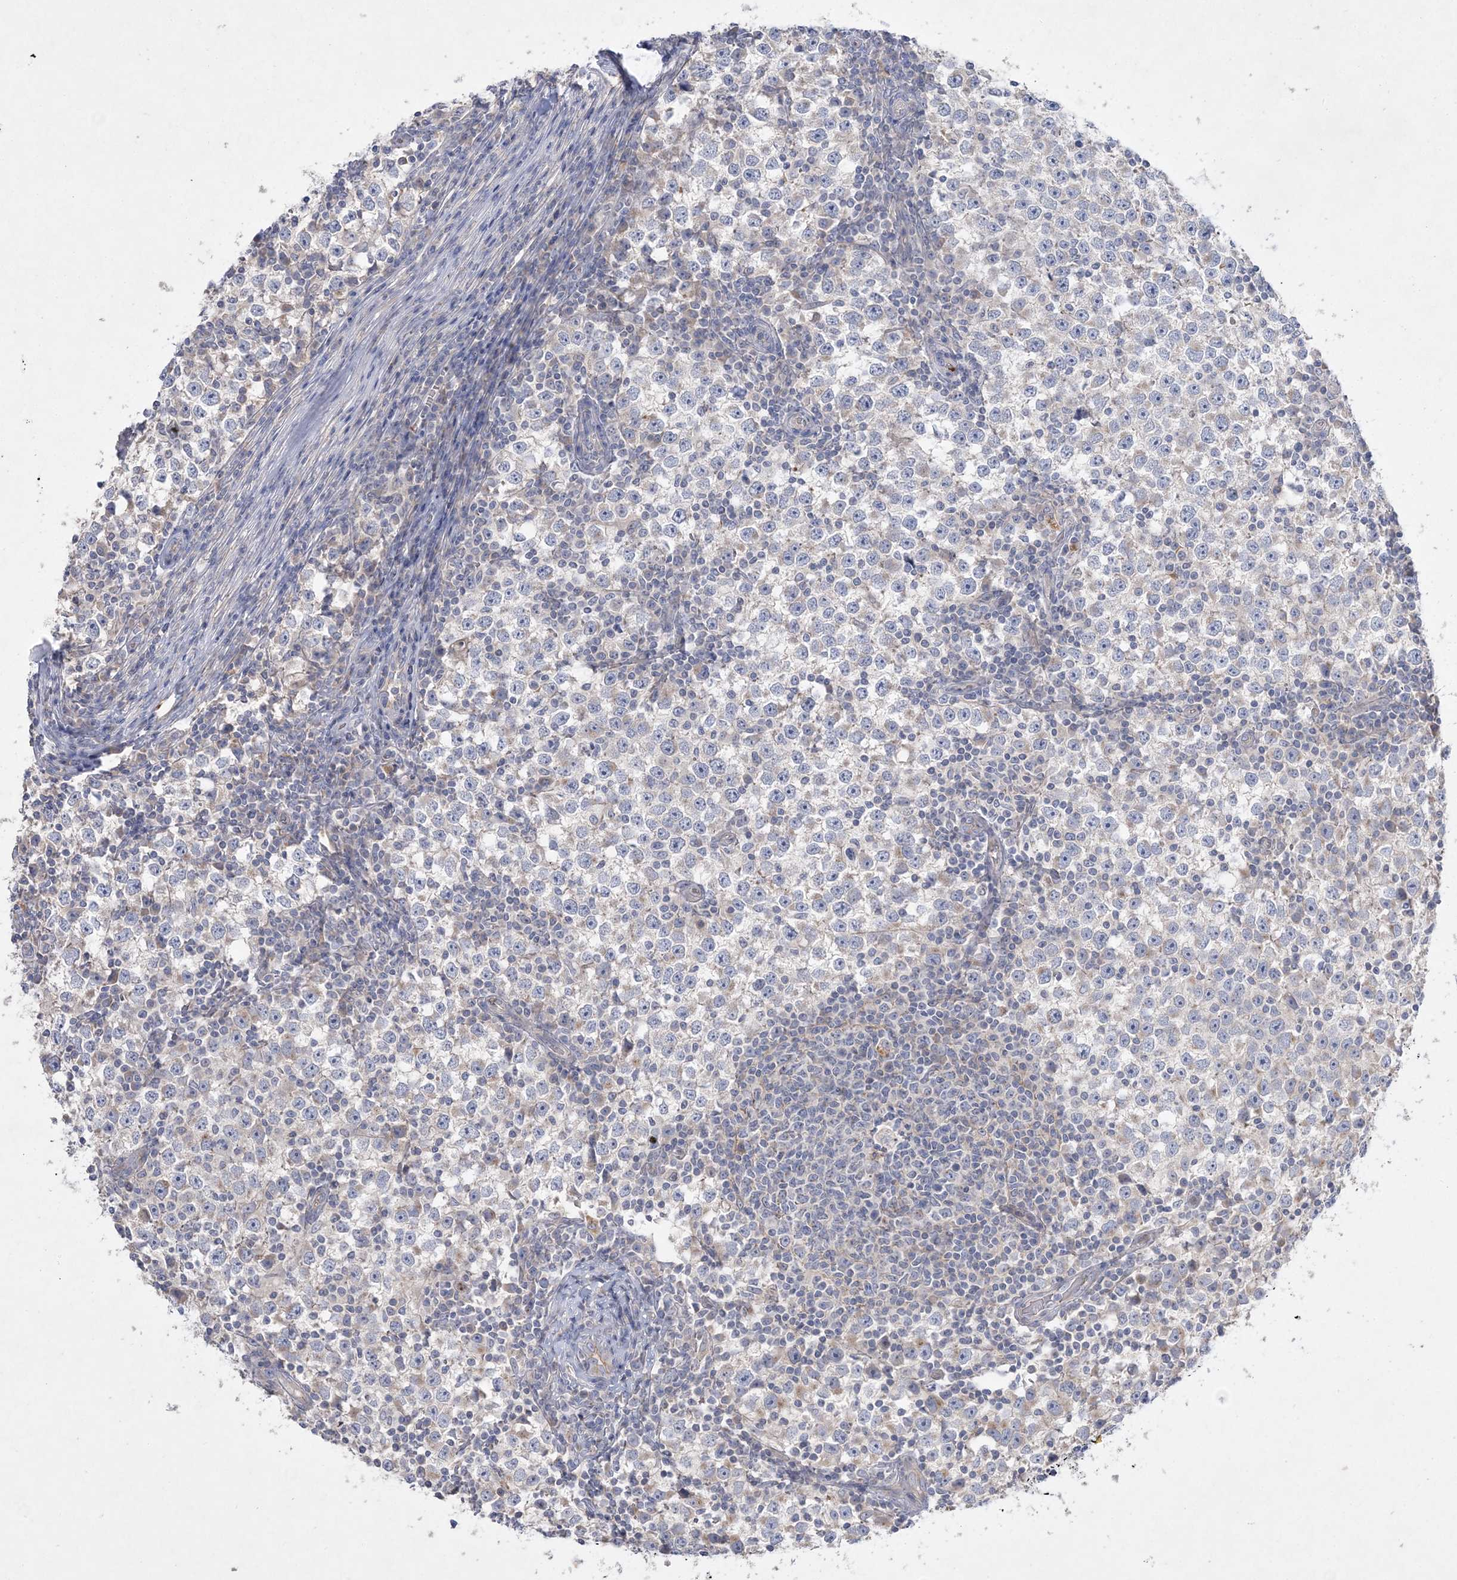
{"staining": {"intensity": "negative", "quantity": "none", "location": "none"}, "tissue": "testis cancer", "cell_type": "Tumor cells", "image_type": "cancer", "snomed": [{"axis": "morphology", "description": "Seminoma, NOS"}, {"axis": "topography", "description": "Testis"}], "caption": "There is no significant staining in tumor cells of testis seminoma.", "gene": "ADCK2", "patient": {"sex": "male", "age": 65}}